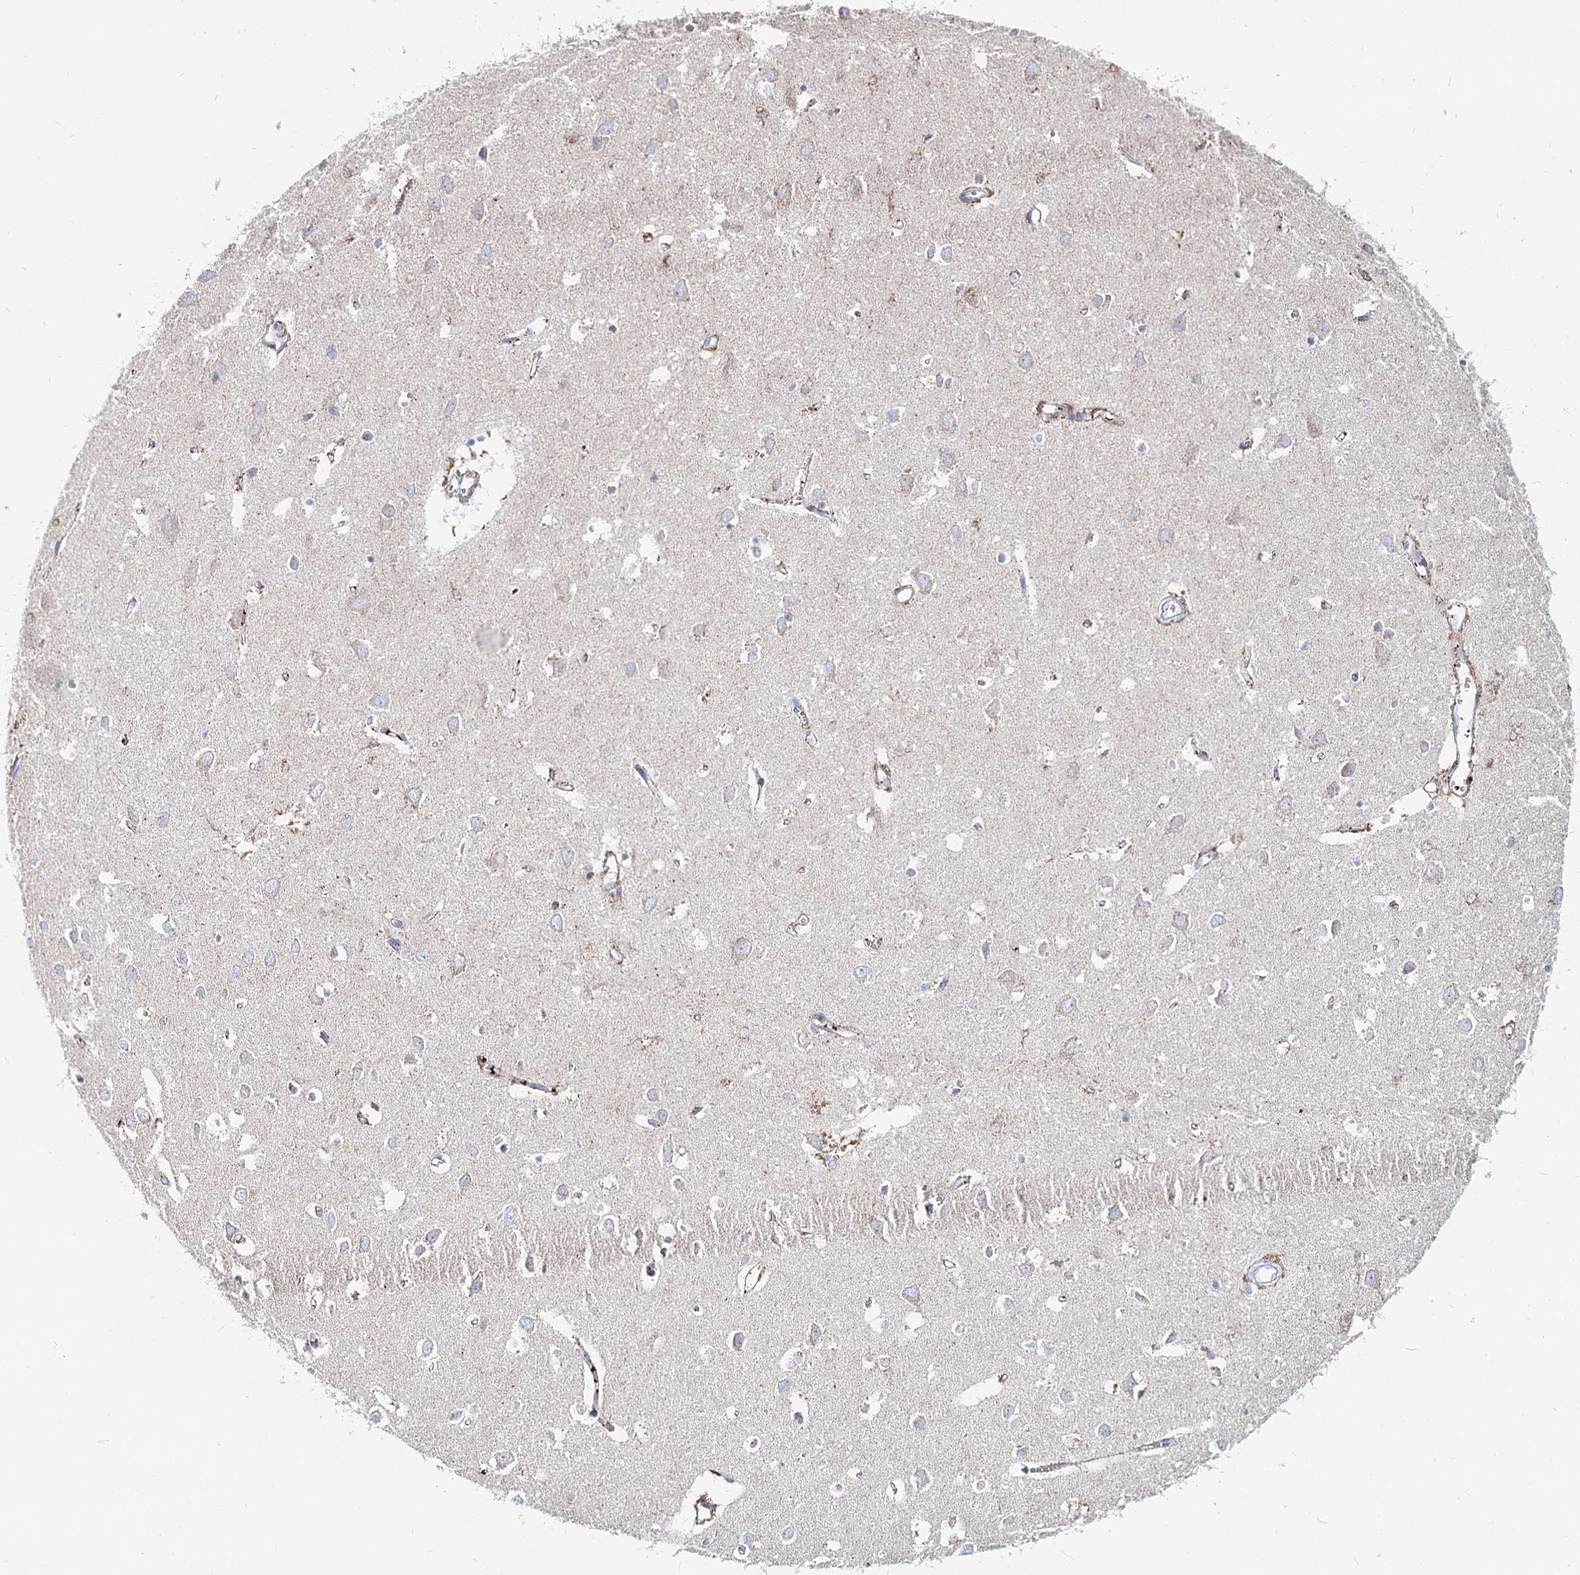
{"staining": {"intensity": "negative", "quantity": "none", "location": "none"}, "tissue": "cerebral cortex", "cell_type": "Endothelial cells", "image_type": "normal", "snomed": [{"axis": "morphology", "description": "Normal tissue, NOS"}, {"axis": "topography", "description": "Cerebral cortex"}], "caption": "Immunohistochemistry (IHC) histopathology image of unremarkable human cerebral cortex stained for a protein (brown), which reveals no positivity in endothelial cells.", "gene": "MCCC2", "patient": {"sex": "female", "age": 64}}